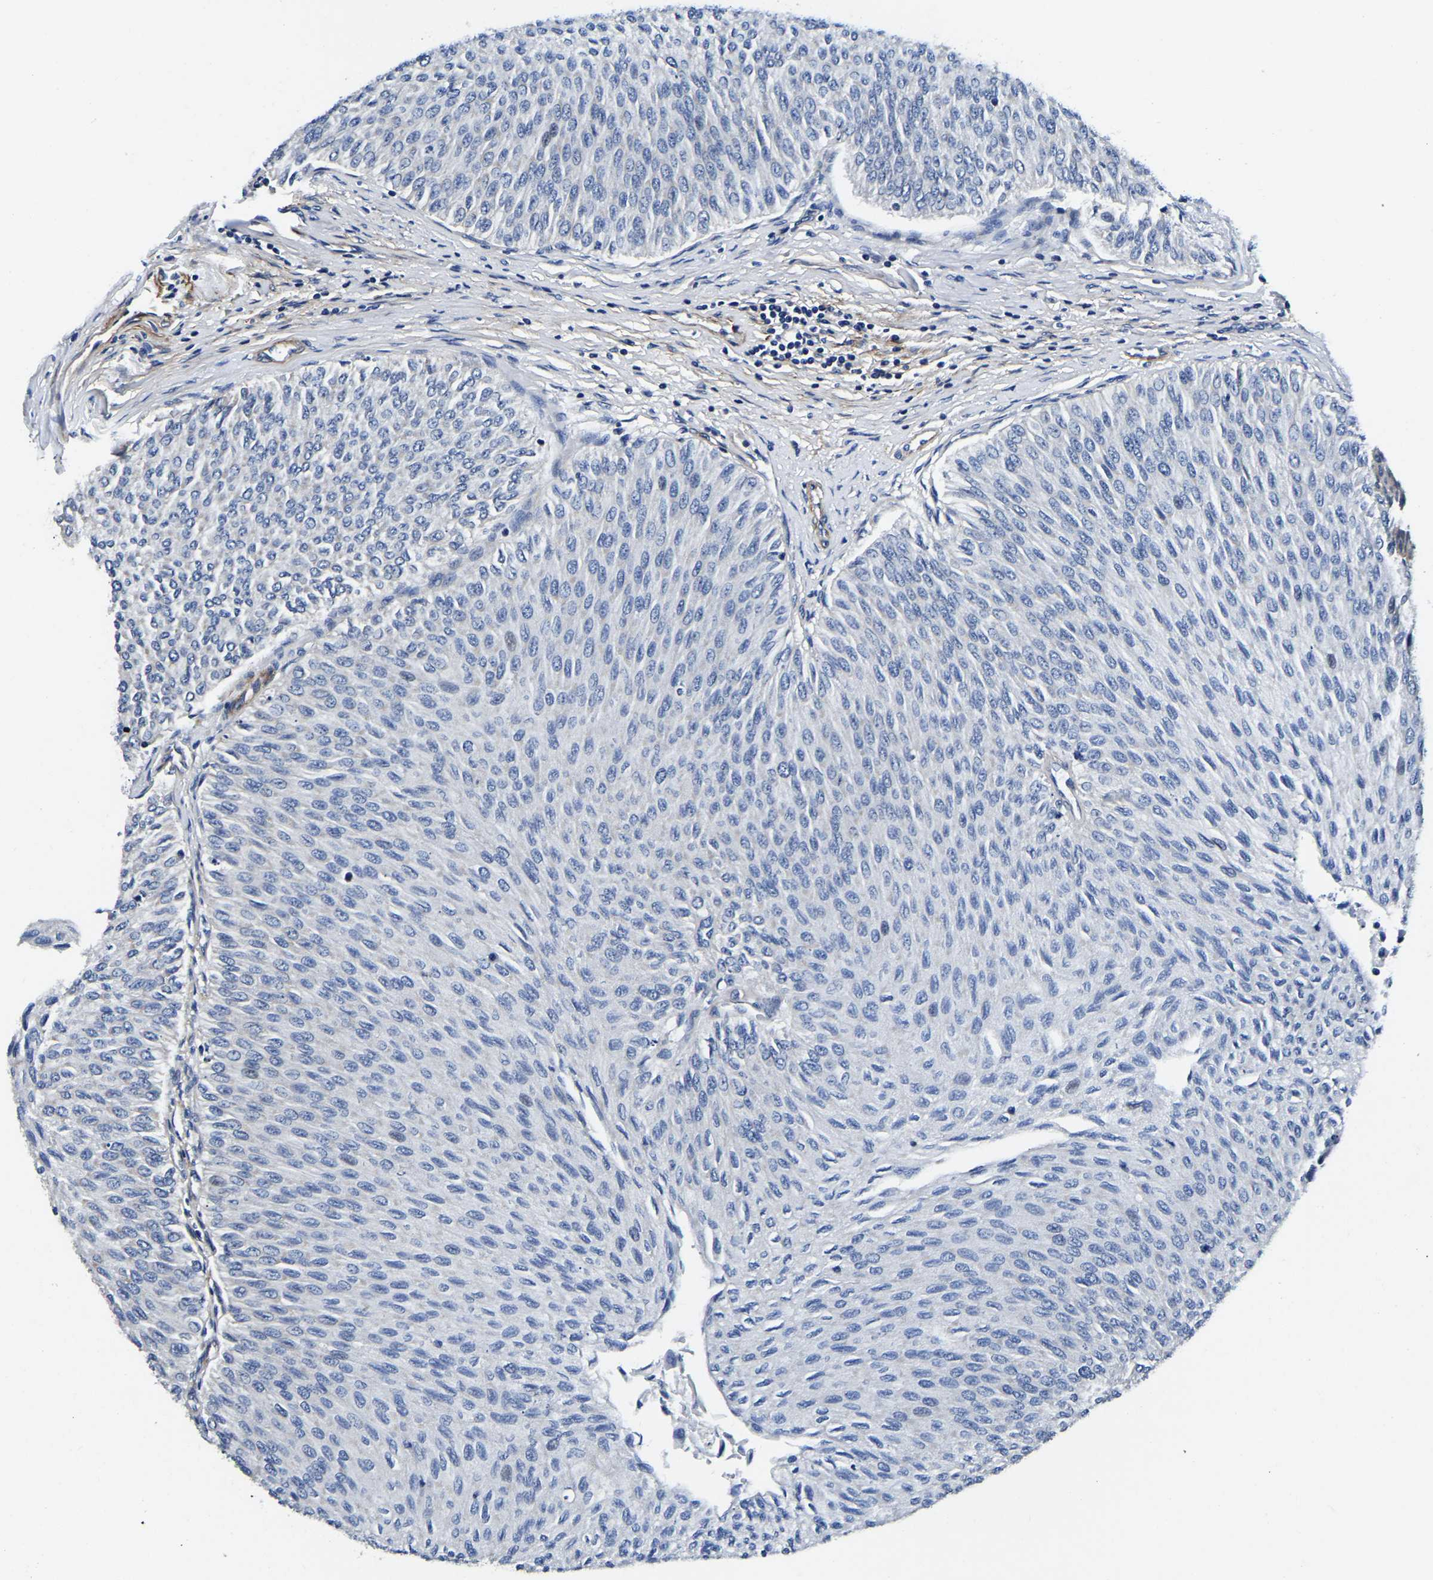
{"staining": {"intensity": "negative", "quantity": "none", "location": "none"}, "tissue": "urothelial cancer", "cell_type": "Tumor cells", "image_type": "cancer", "snomed": [{"axis": "morphology", "description": "Urothelial carcinoma, Low grade"}, {"axis": "topography", "description": "Urinary bladder"}], "caption": "Tumor cells show no significant protein expression in urothelial cancer.", "gene": "KCTD17", "patient": {"sex": "male", "age": 78}}